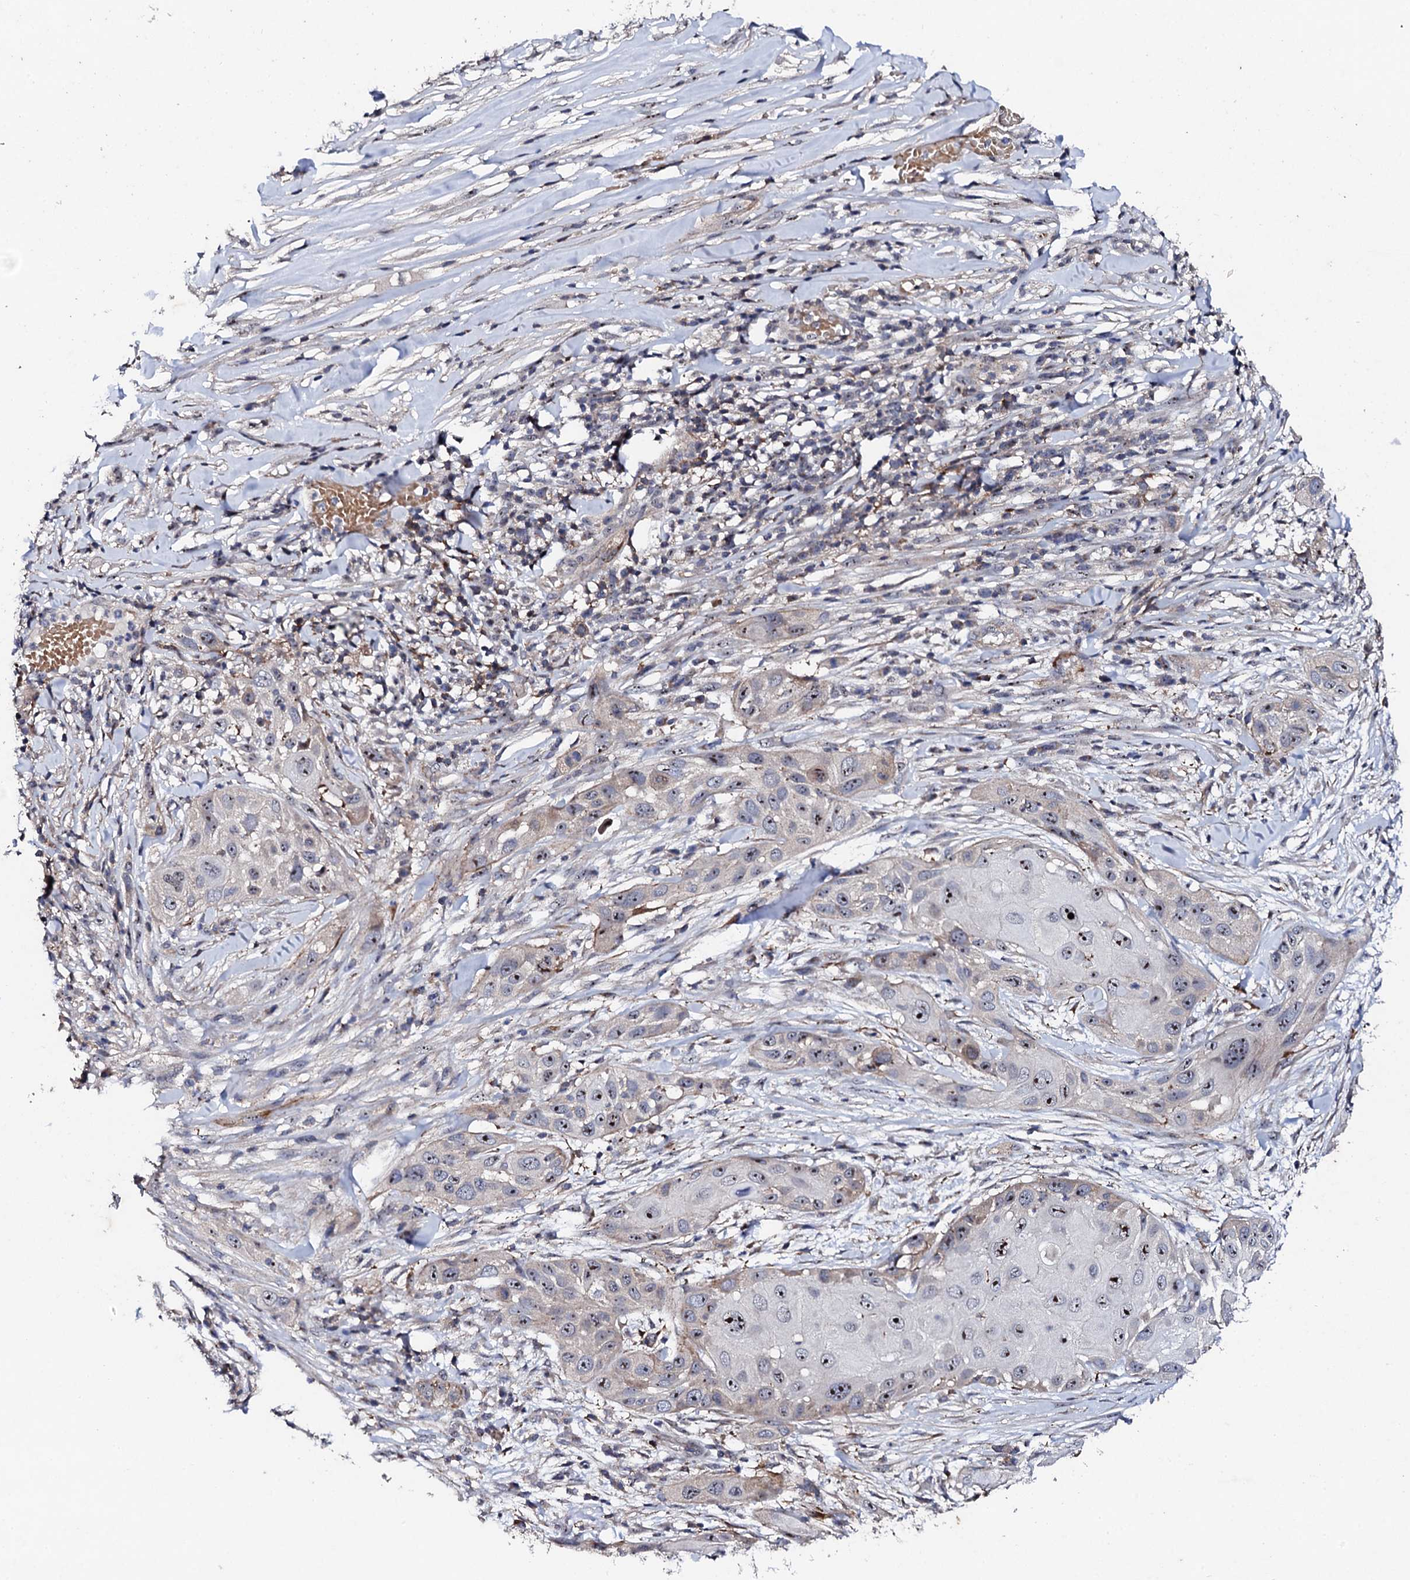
{"staining": {"intensity": "strong", "quantity": "25%-75%", "location": "nuclear"}, "tissue": "skin cancer", "cell_type": "Tumor cells", "image_type": "cancer", "snomed": [{"axis": "morphology", "description": "Squamous cell carcinoma, NOS"}, {"axis": "topography", "description": "Skin"}], "caption": "Immunohistochemical staining of squamous cell carcinoma (skin) shows strong nuclear protein expression in approximately 25%-75% of tumor cells. (DAB IHC with brightfield microscopy, high magnification).", "gene": "GTPBP4", "patient": {"sex": "female", "age": 44}}